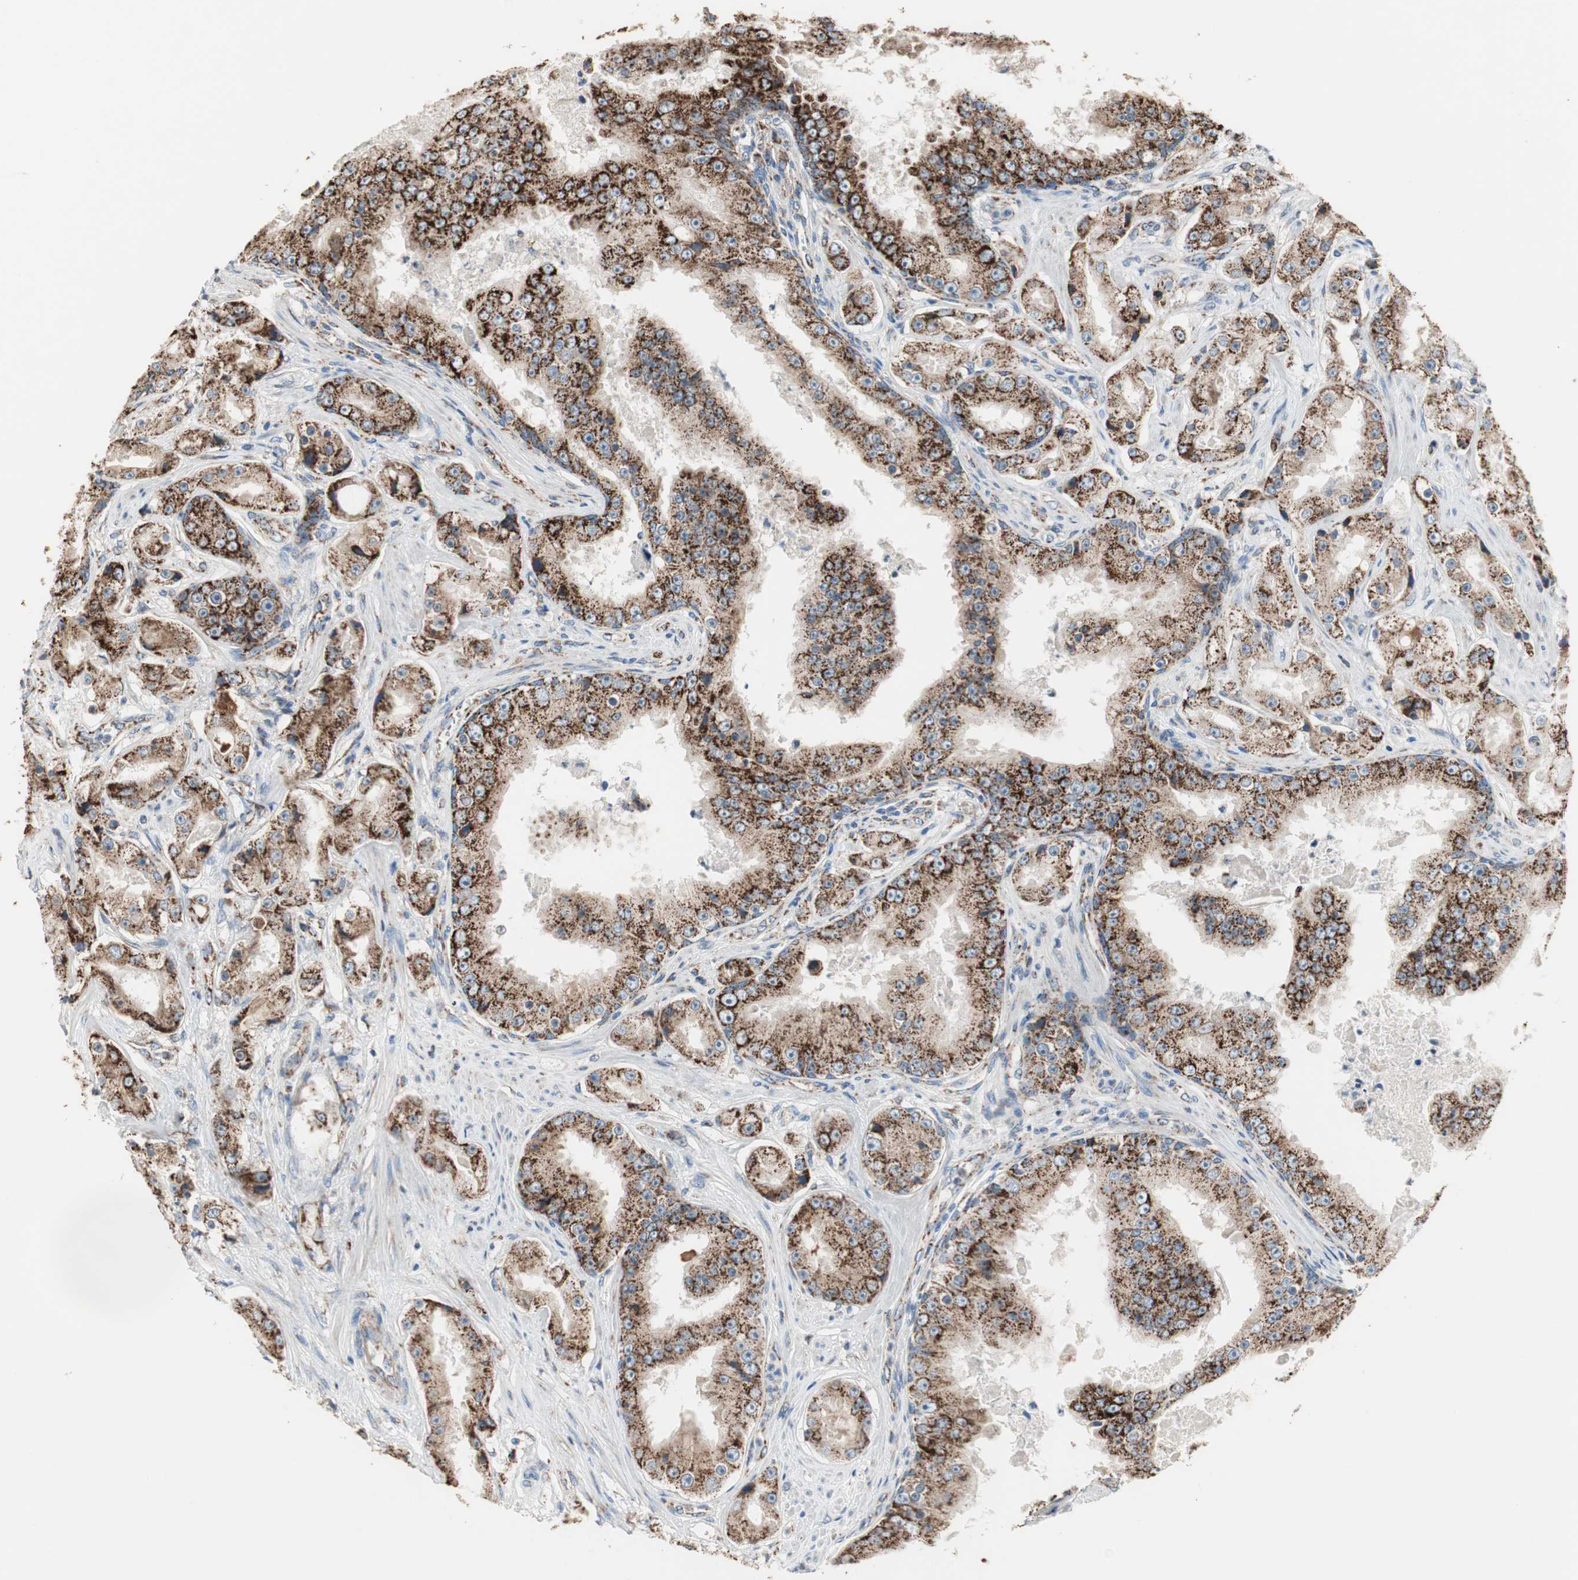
{"staining": {"intensity": "strong", "quantity": ">75%", "location": "cytoplasmic/membranous"}, "tissue": "prostate cancer", "cell_type": "Tumor cells", "image_type": "cancer", "snomed": [{"axis": "morphology", "description": "Adenocarcinoma, High grade"}, {"axis": "topography", "description": "Prostate"}], "caption": "This micrograph reveals prostate cancer stained with IHC to label a protein in brown. The cytoplasmic/membranous of tumor cells show strong positivity for the protein. Nuclei are counter-stained blue.", "gene": "TST", "patient": {"sex": "male", "age": 73}}